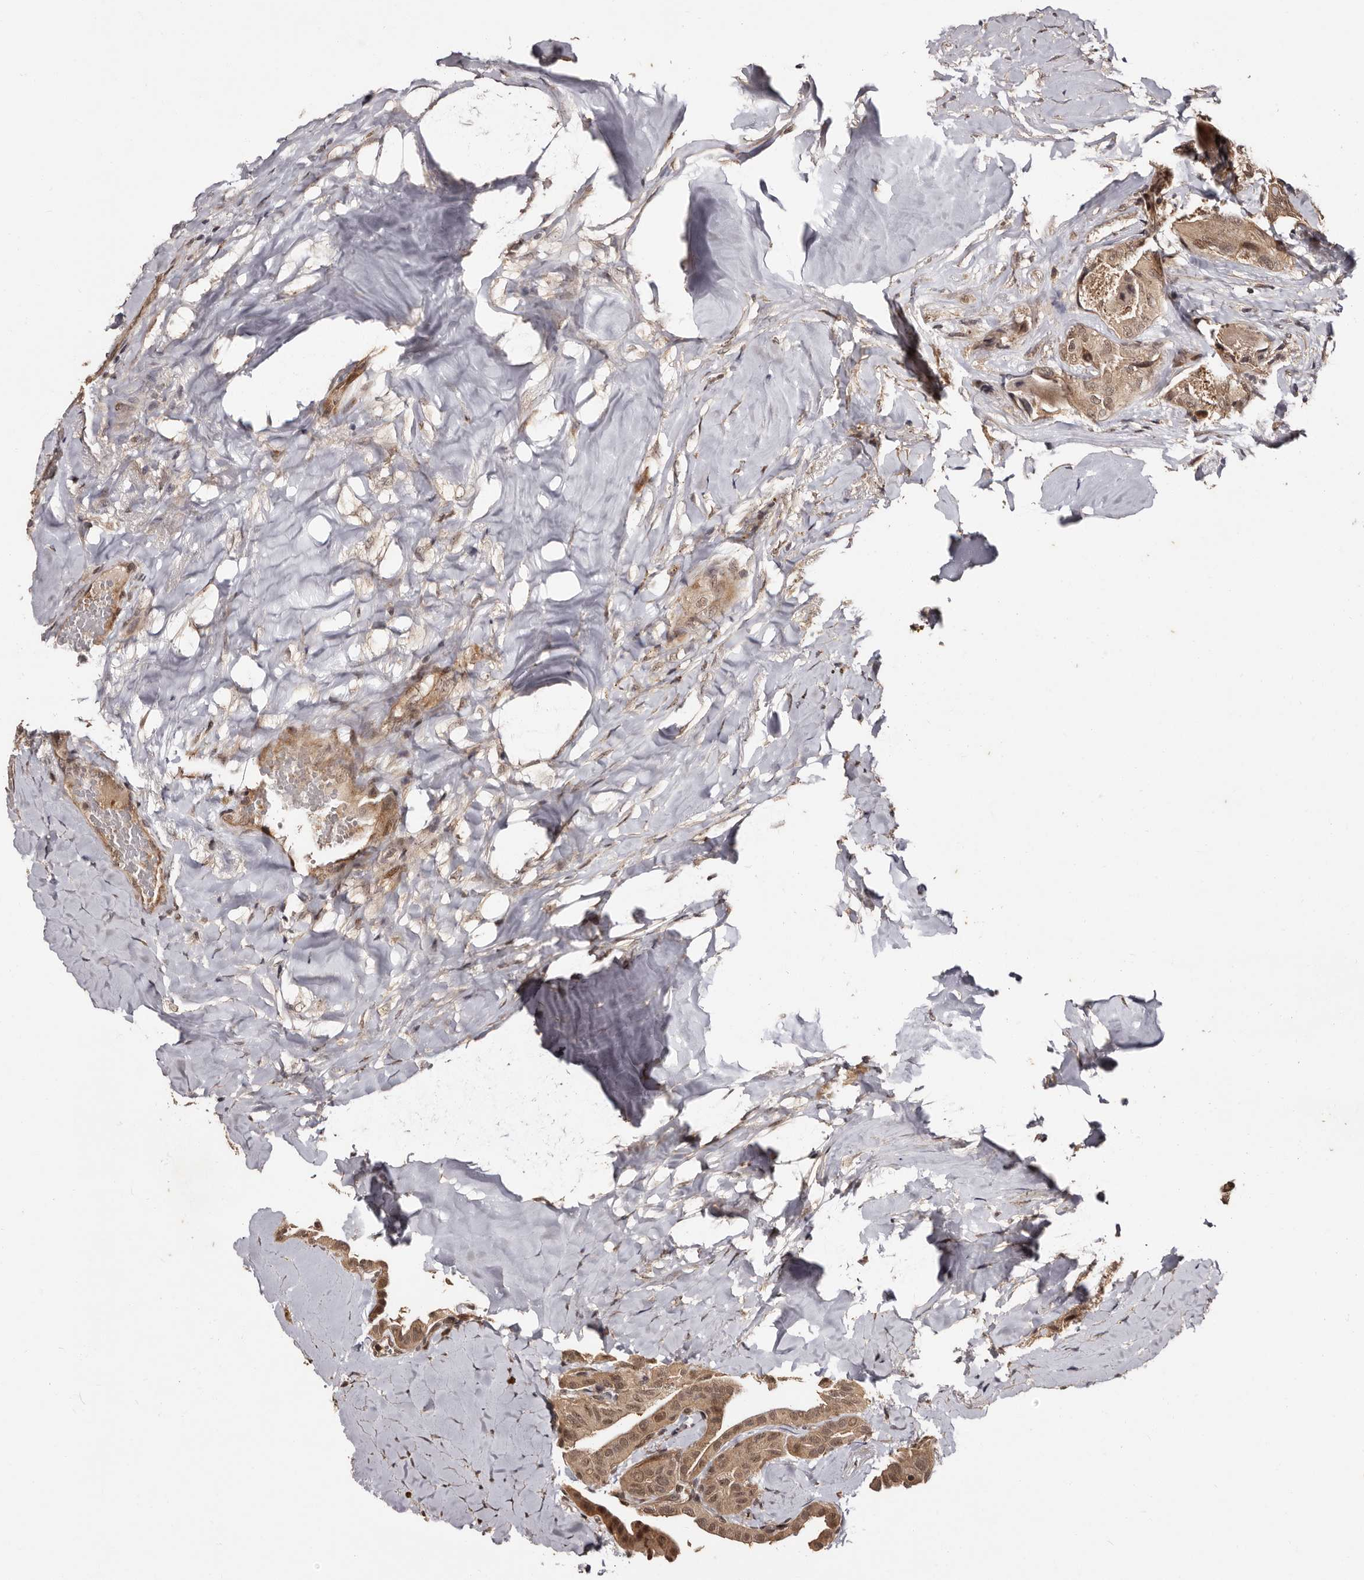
{"staining": {"intensity": "moderate", "quantity": ">75%", "location": "cytoplasmic/membranous,nuclear"}, "tissue": "thyroid cancer", "cell_type": "Tumor cells", "image_type": "cancer", "snomed": [{"axis": "morphology", "description": "Papillary adenocarcinoma, NOS"}, {"axis": "topography", "description": "Thyroid gland"}], "caption": "IHC histopathology image of human thyroid cancer stained for a protein (brown), which displays medium levels of moderate cytoplasmic/membranous and nuclear staining in about >75% of tumor cells.", "gene": "TBC1D22B", "patient": {"sex": "male", "age": 77}}